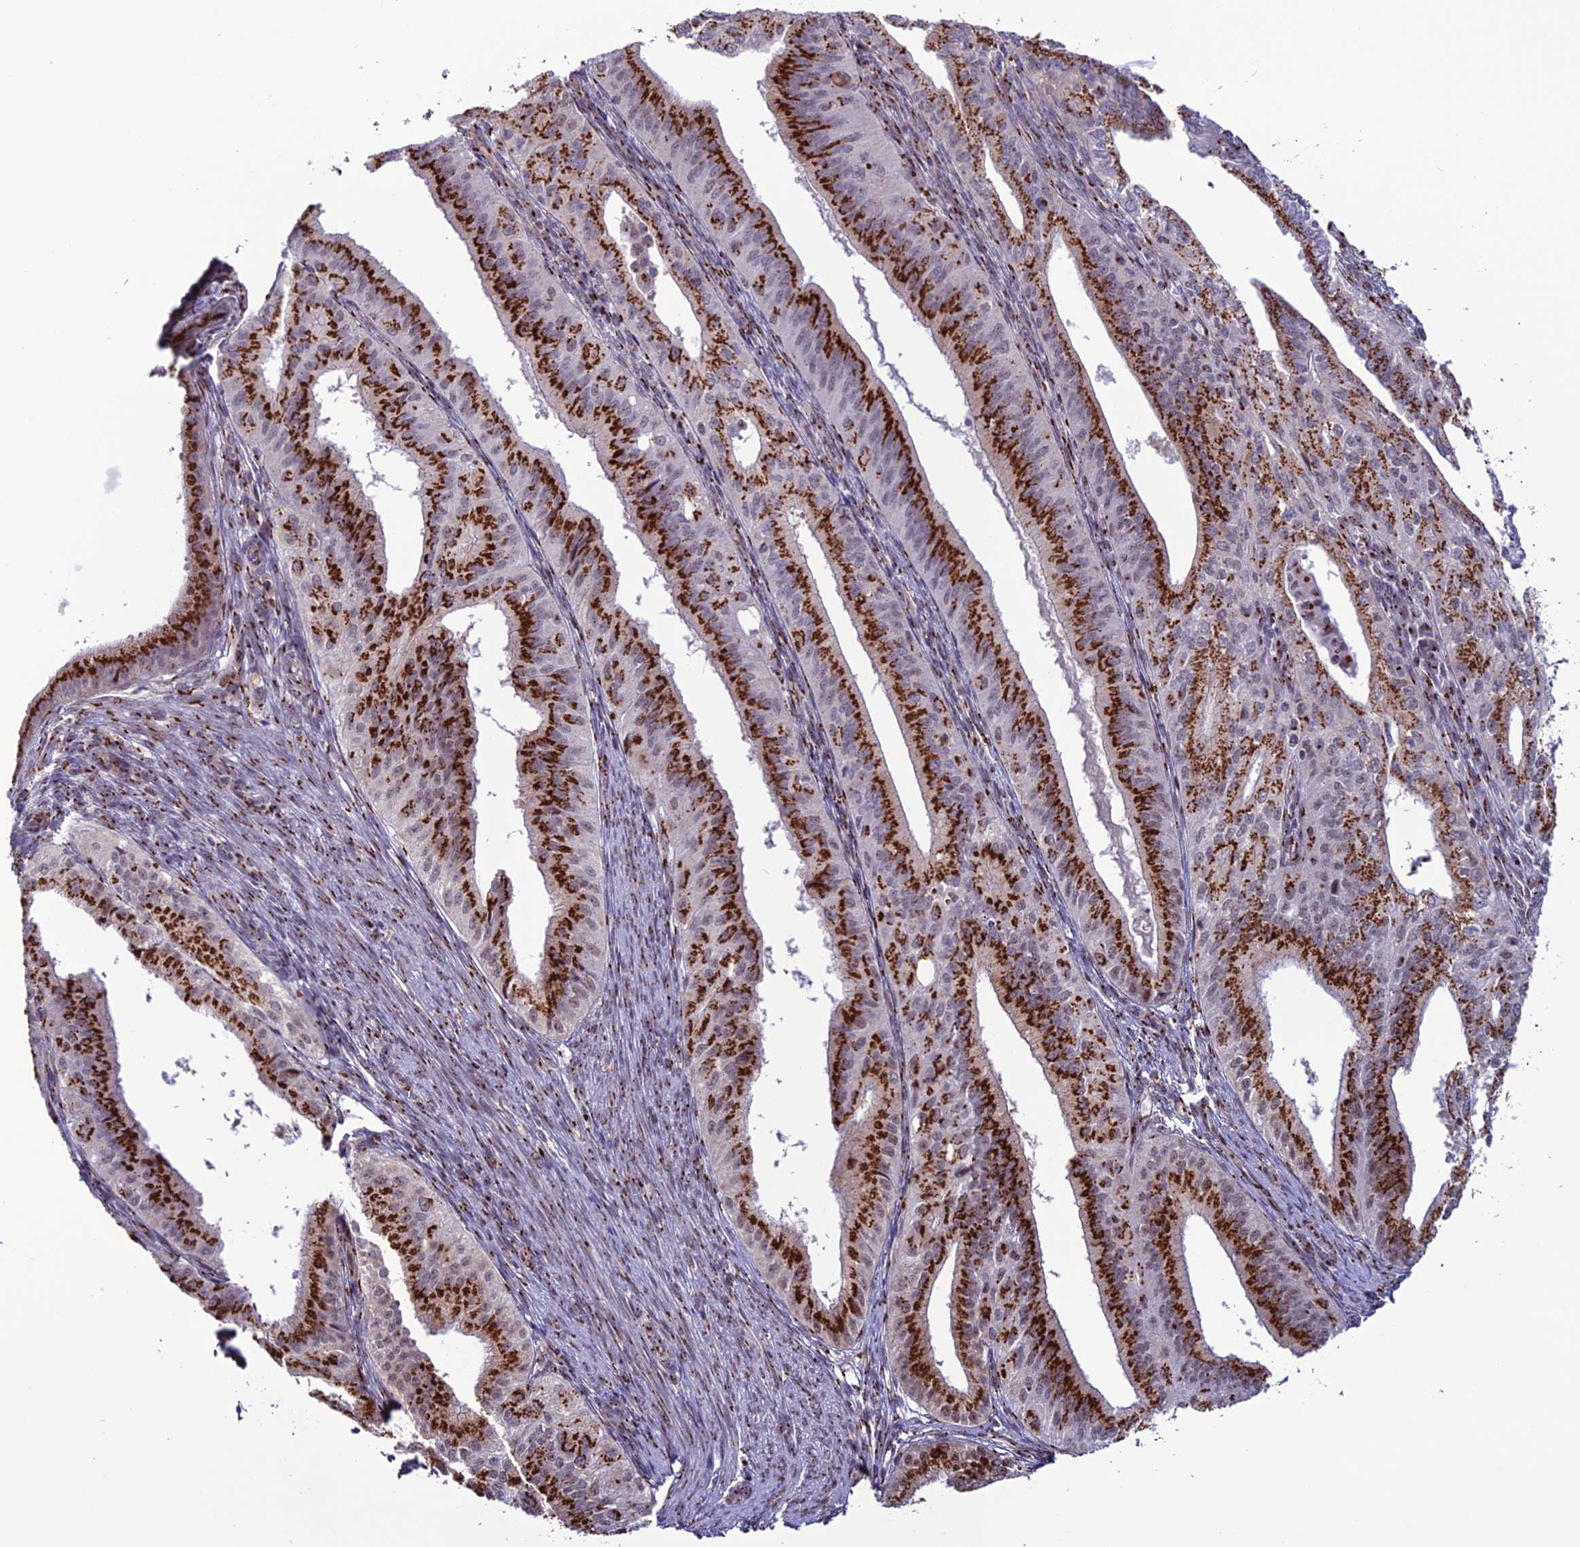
{"staining": {"intensity": "strong", "quantity": ">75%", "location": "cytoplasmic/membranous"}, "tissue": "endometrial cancer", "cell_type": "Tumor cells", "image_type": "cancer", "snomed": [{"axis": "morphology", "description": "Adenocarcinoma, NOS"}, {"axis": "topography", "description": "Endometrium"}], "caption": "Immunohistochemistry (IHC) of endometrial cancer displays high levels of strong cytoplasmic/membranous expression in approximately >75% of tumor cells.", "gene": "PLEKHA4", "patient": {"sex": "female", "age": 50}}